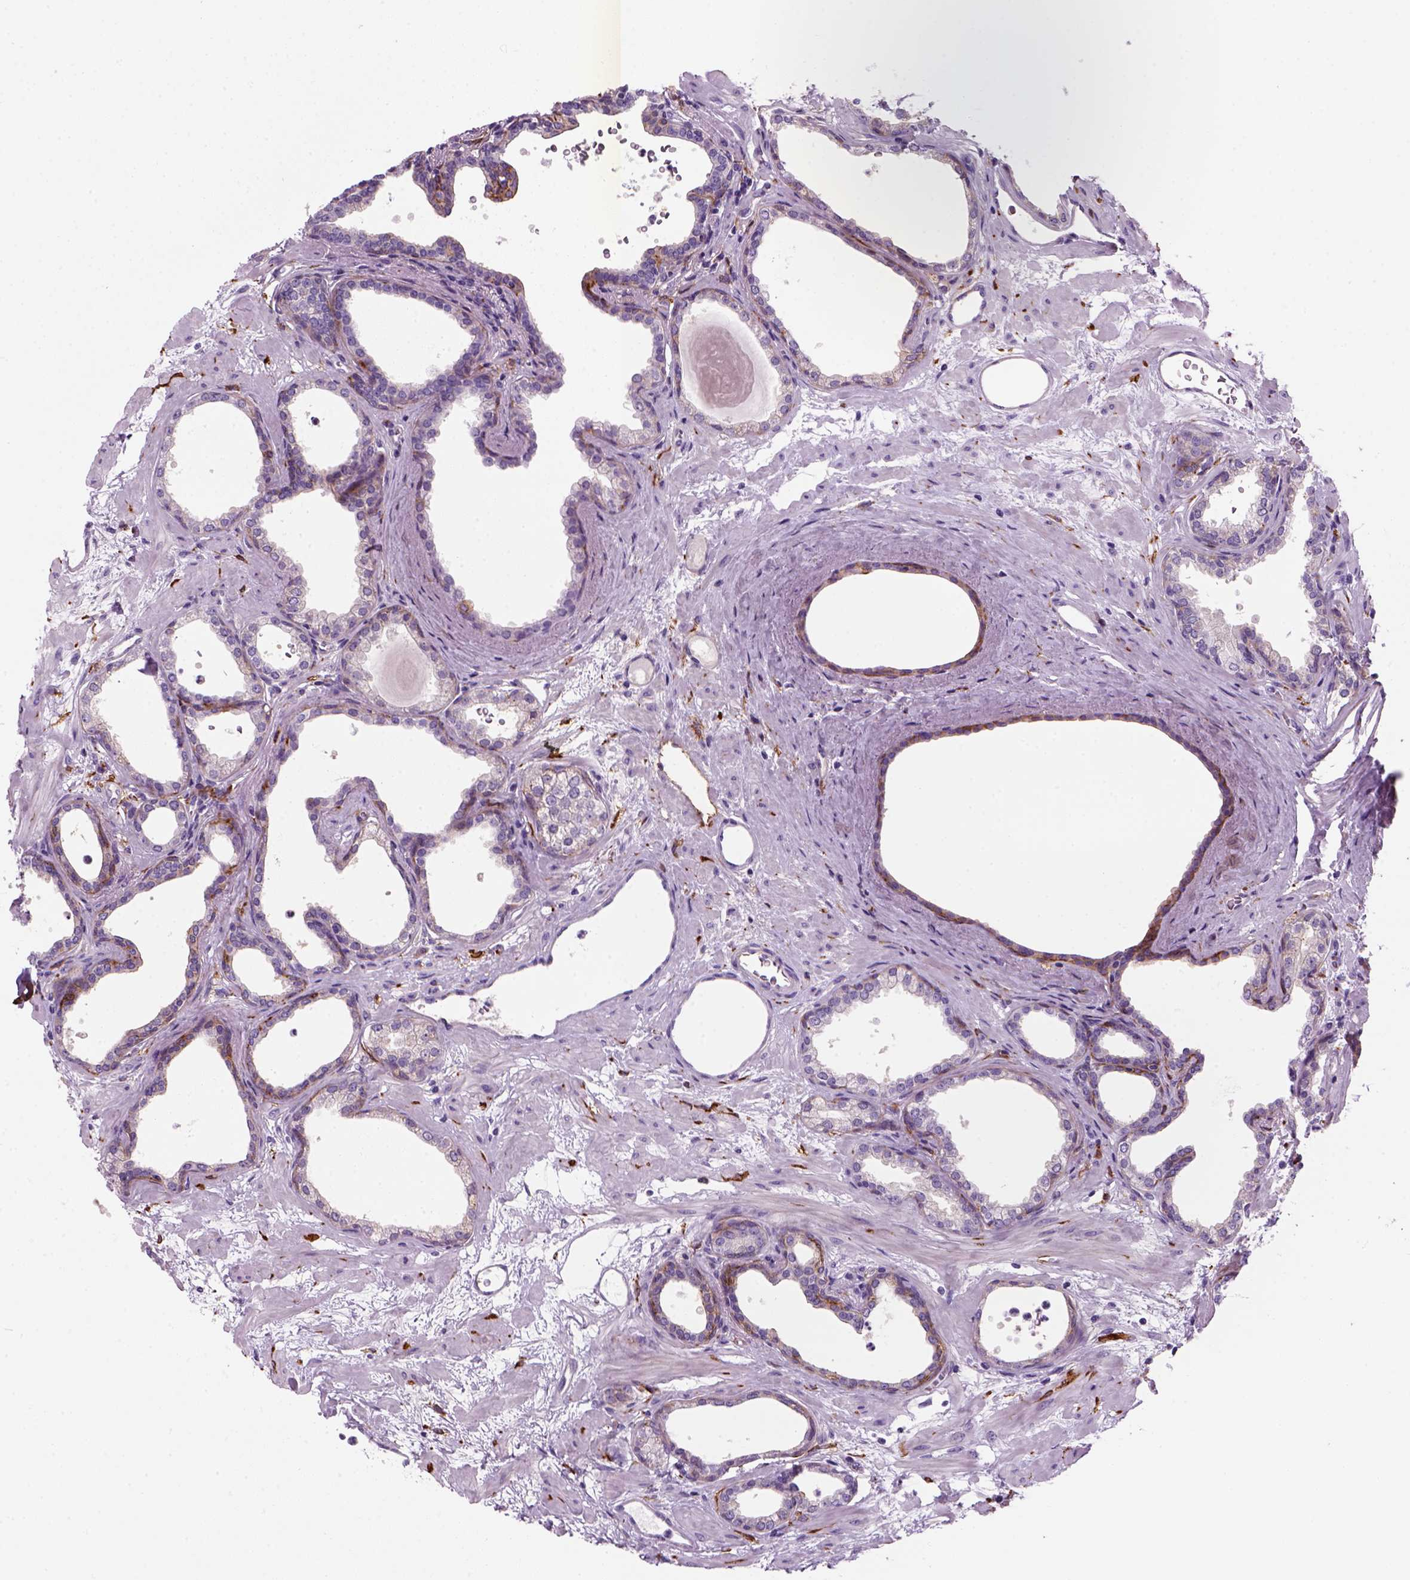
{"staining": {"intensity": "moderate", "quantity": "25%-75%", "location": "cytoplasmic/membranous"}, "tissue": "prostate", "cell_type": "Glandular cells", "image_type": "normal", "snomed": [{"axis": "morphology", "description": "Normal tissue, NOS"}, {"axis": "topography", "description": "Prostate"}], "caption": "Immunohistochemistry photomicrograph of normal prostate: human prostate stained using immunohistochemistry (IHC) shows medium levels of moderate protein expression localized specifically in the cytoplasmic/membranous of glandular cells, appearing as a cytoplasmic/membranous brown color.", "gene": "MARCKS", "patient": {"sex": "male", "age": 37}}